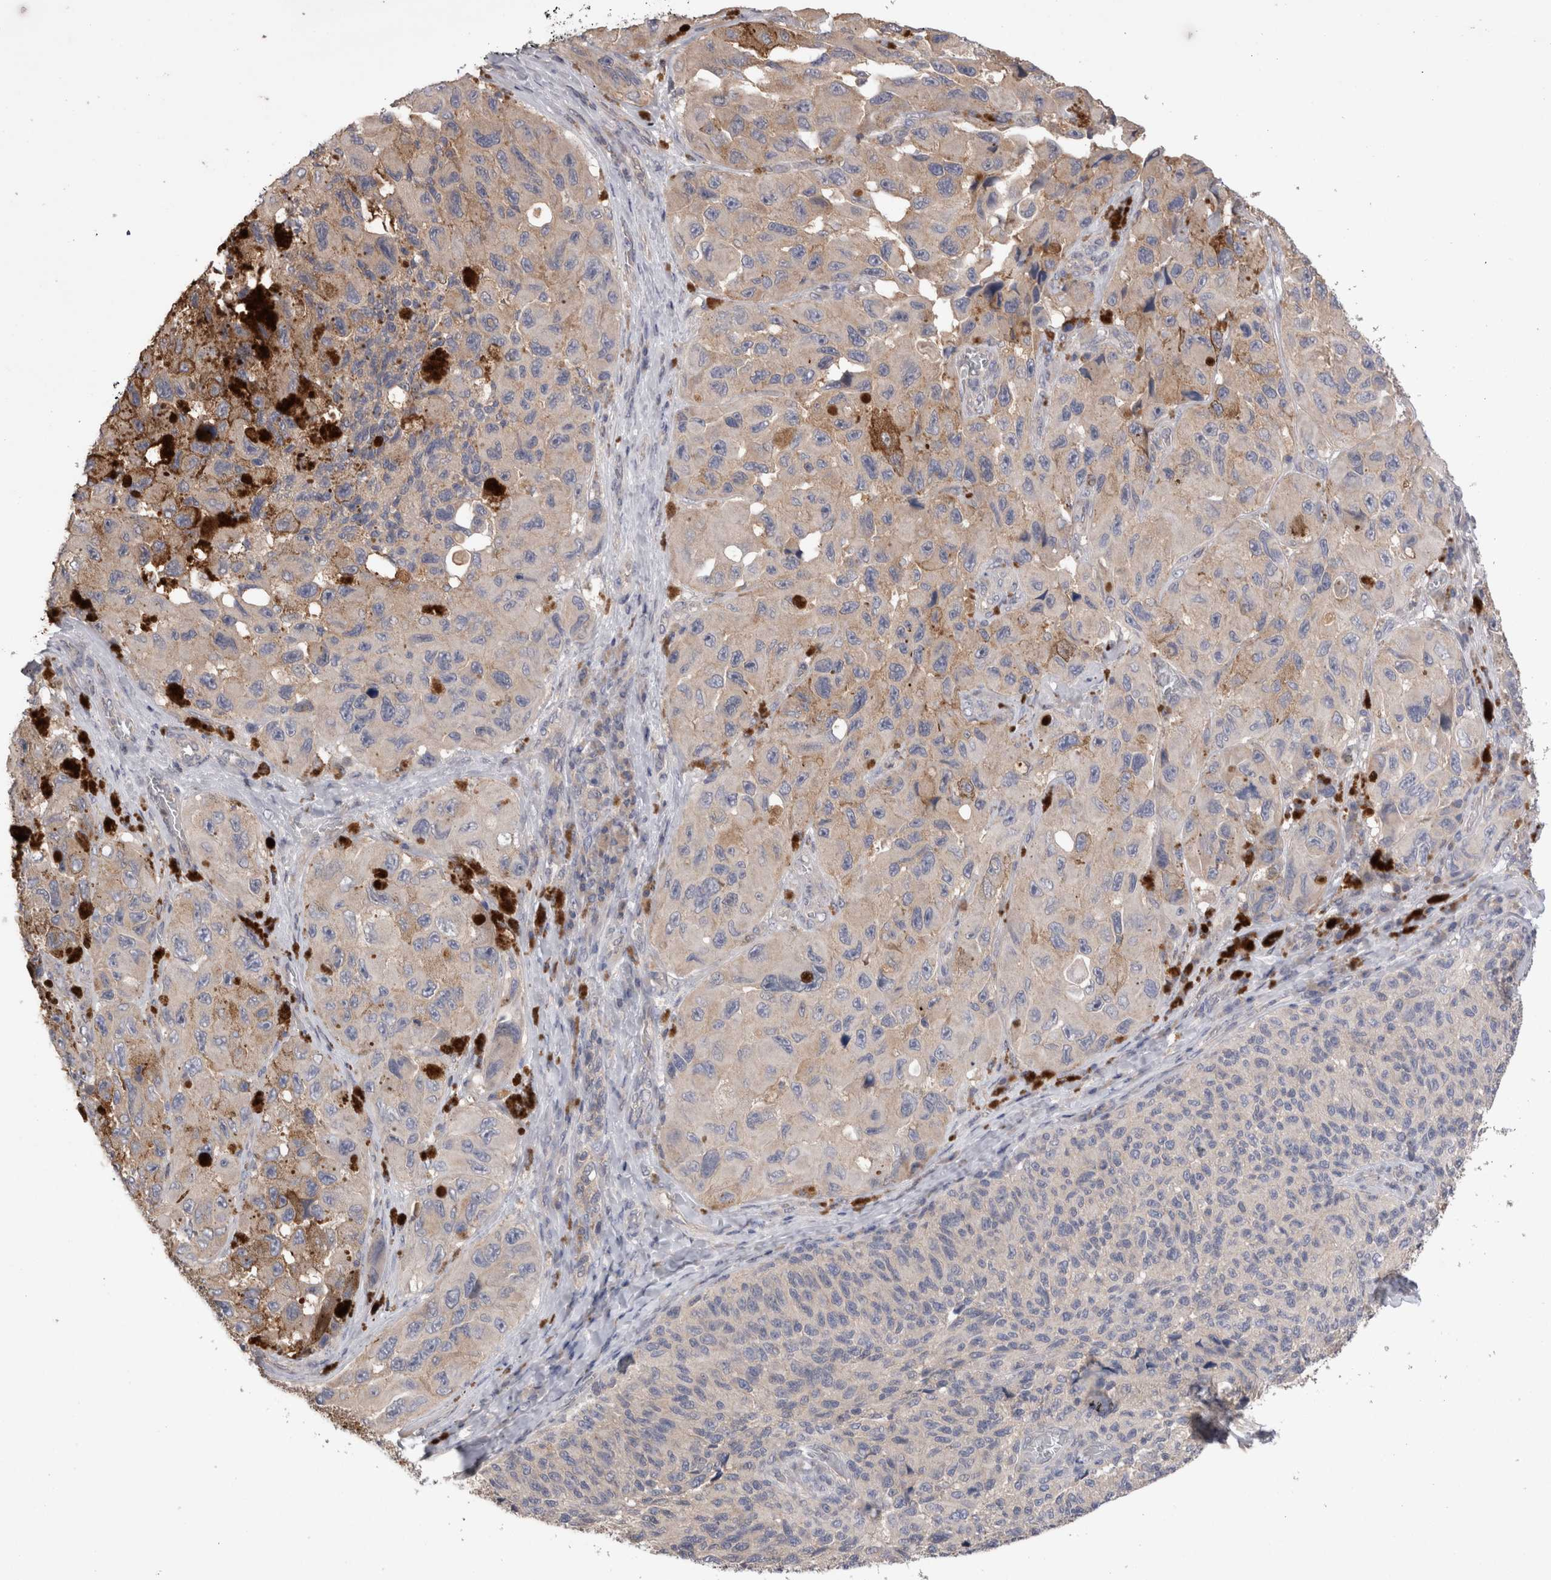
{"staining": {"intensity": "weak", "quantity": "<25%", "location": "cytoplasmic/membranous"}, "tissue": "melanoma", "cell_type": "Tumor cells", "image_type": "cancer", "snomed": [{"axis": "morphology", "description": "Malignant melanoma, NOS"}, {"axis": "topography", "description": "Skin"}], "caption": "The micrograph displays no significant staining in tumor cells of melanoma. (DAB immunohistochemistry (IHC), high magnification).", "gene": "OTOR", "patient": {"sex": "female", "age": 73}}